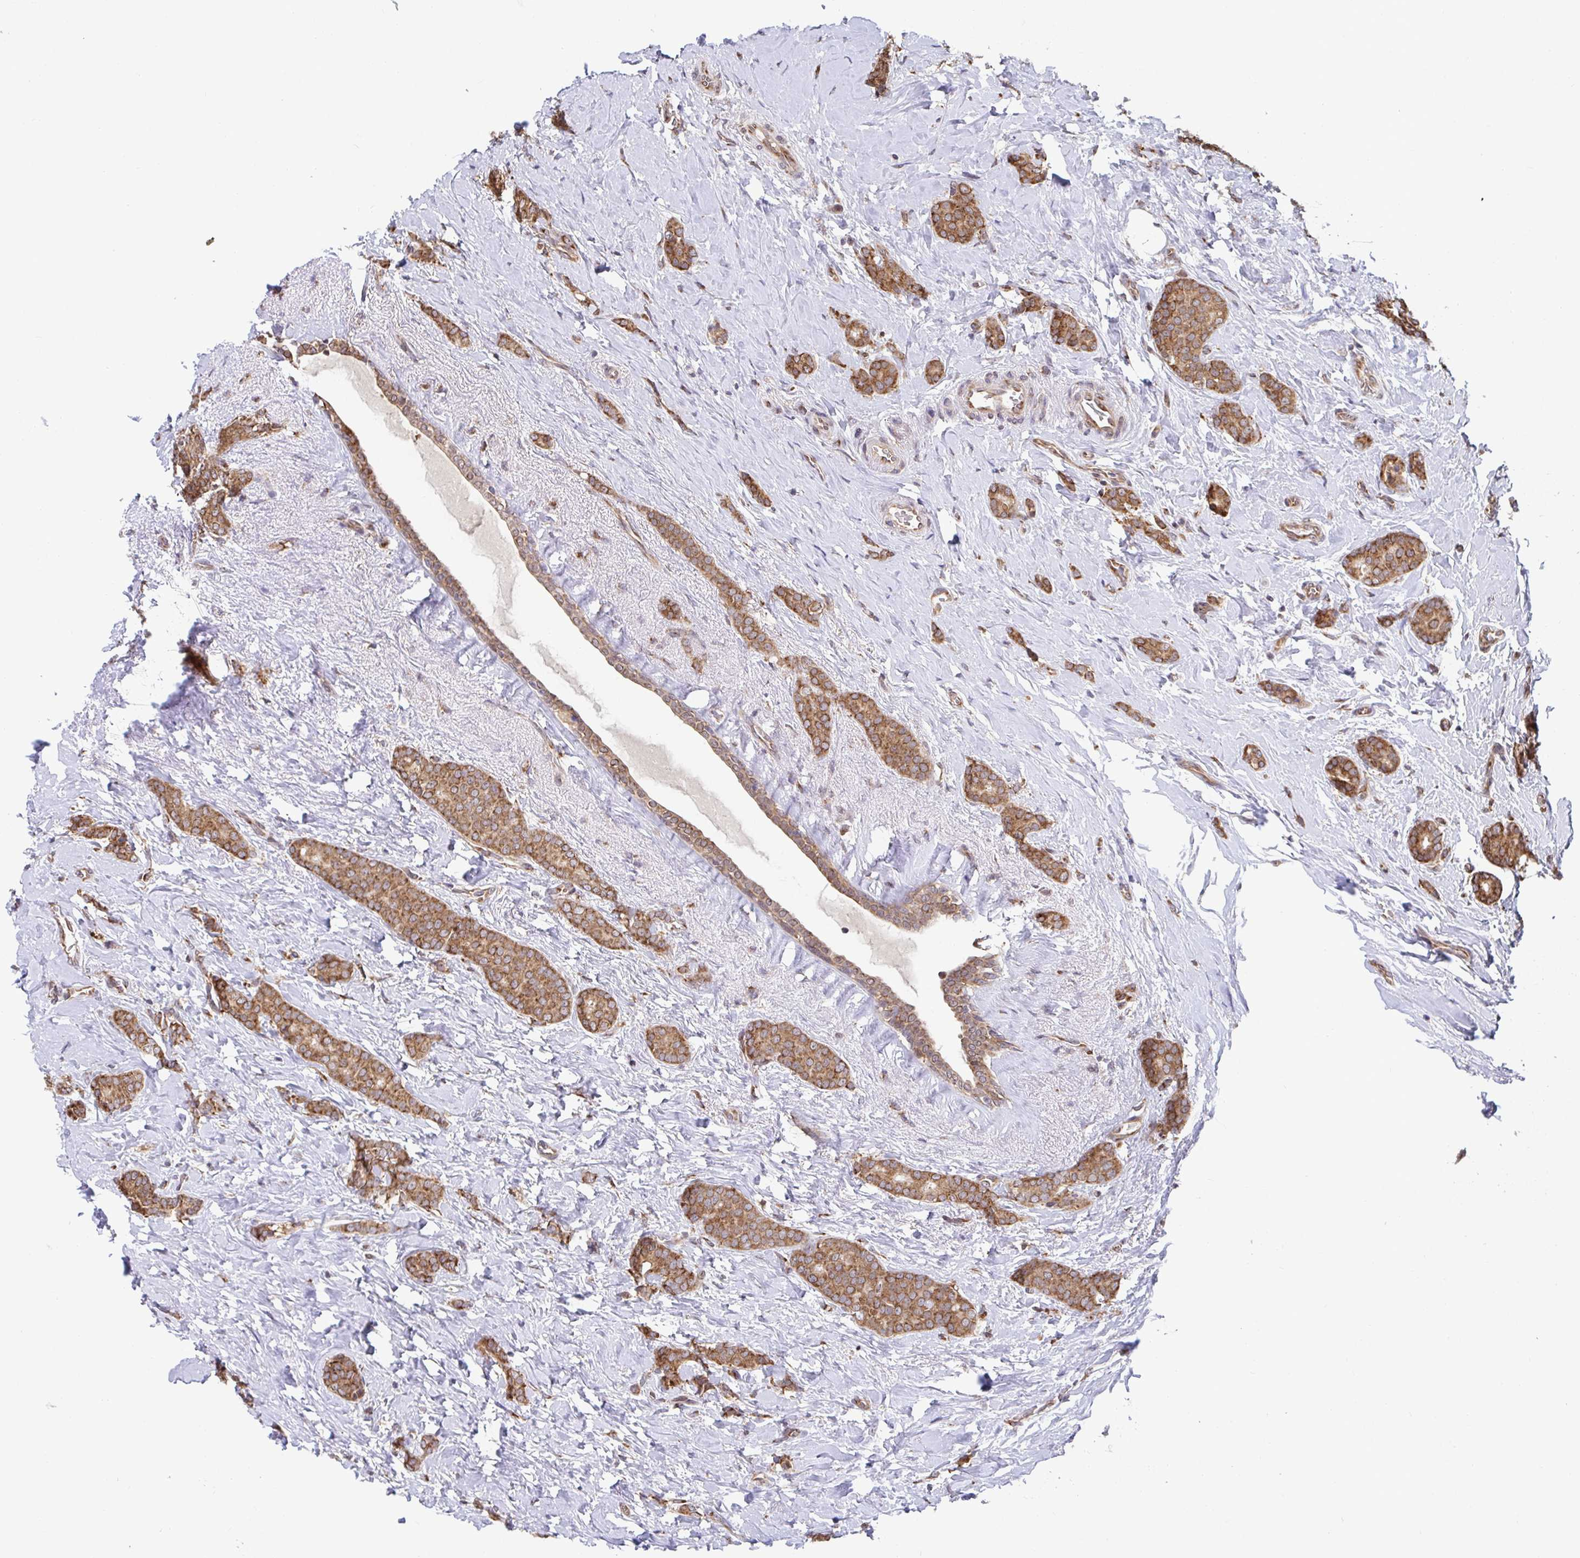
{"staining": {"intensity": "moderate", "quantity": ">75%", "location": "cytoplasmic/membranous"}, "tissue": "breast cancer", "cell_type": "Tumor cells", "image_type": "cancer", "snomed": [{"axis": "morphology", "description": "Normal tissue, NOS"}, {"axis": "morphology", "description": "Duct carcinoma"}, {"axis": "topography", "description": "Breast"}], "caption": "Breast intraductal carcinoma stained for a protein exhibits moderate cytoplasmic/membranous positivity in tumor cells. (Brightfield microscopy of DAB IHC at high magnification).", "gene": "ATP5MJ", "patient": {"sex": "female", "age": 77}}